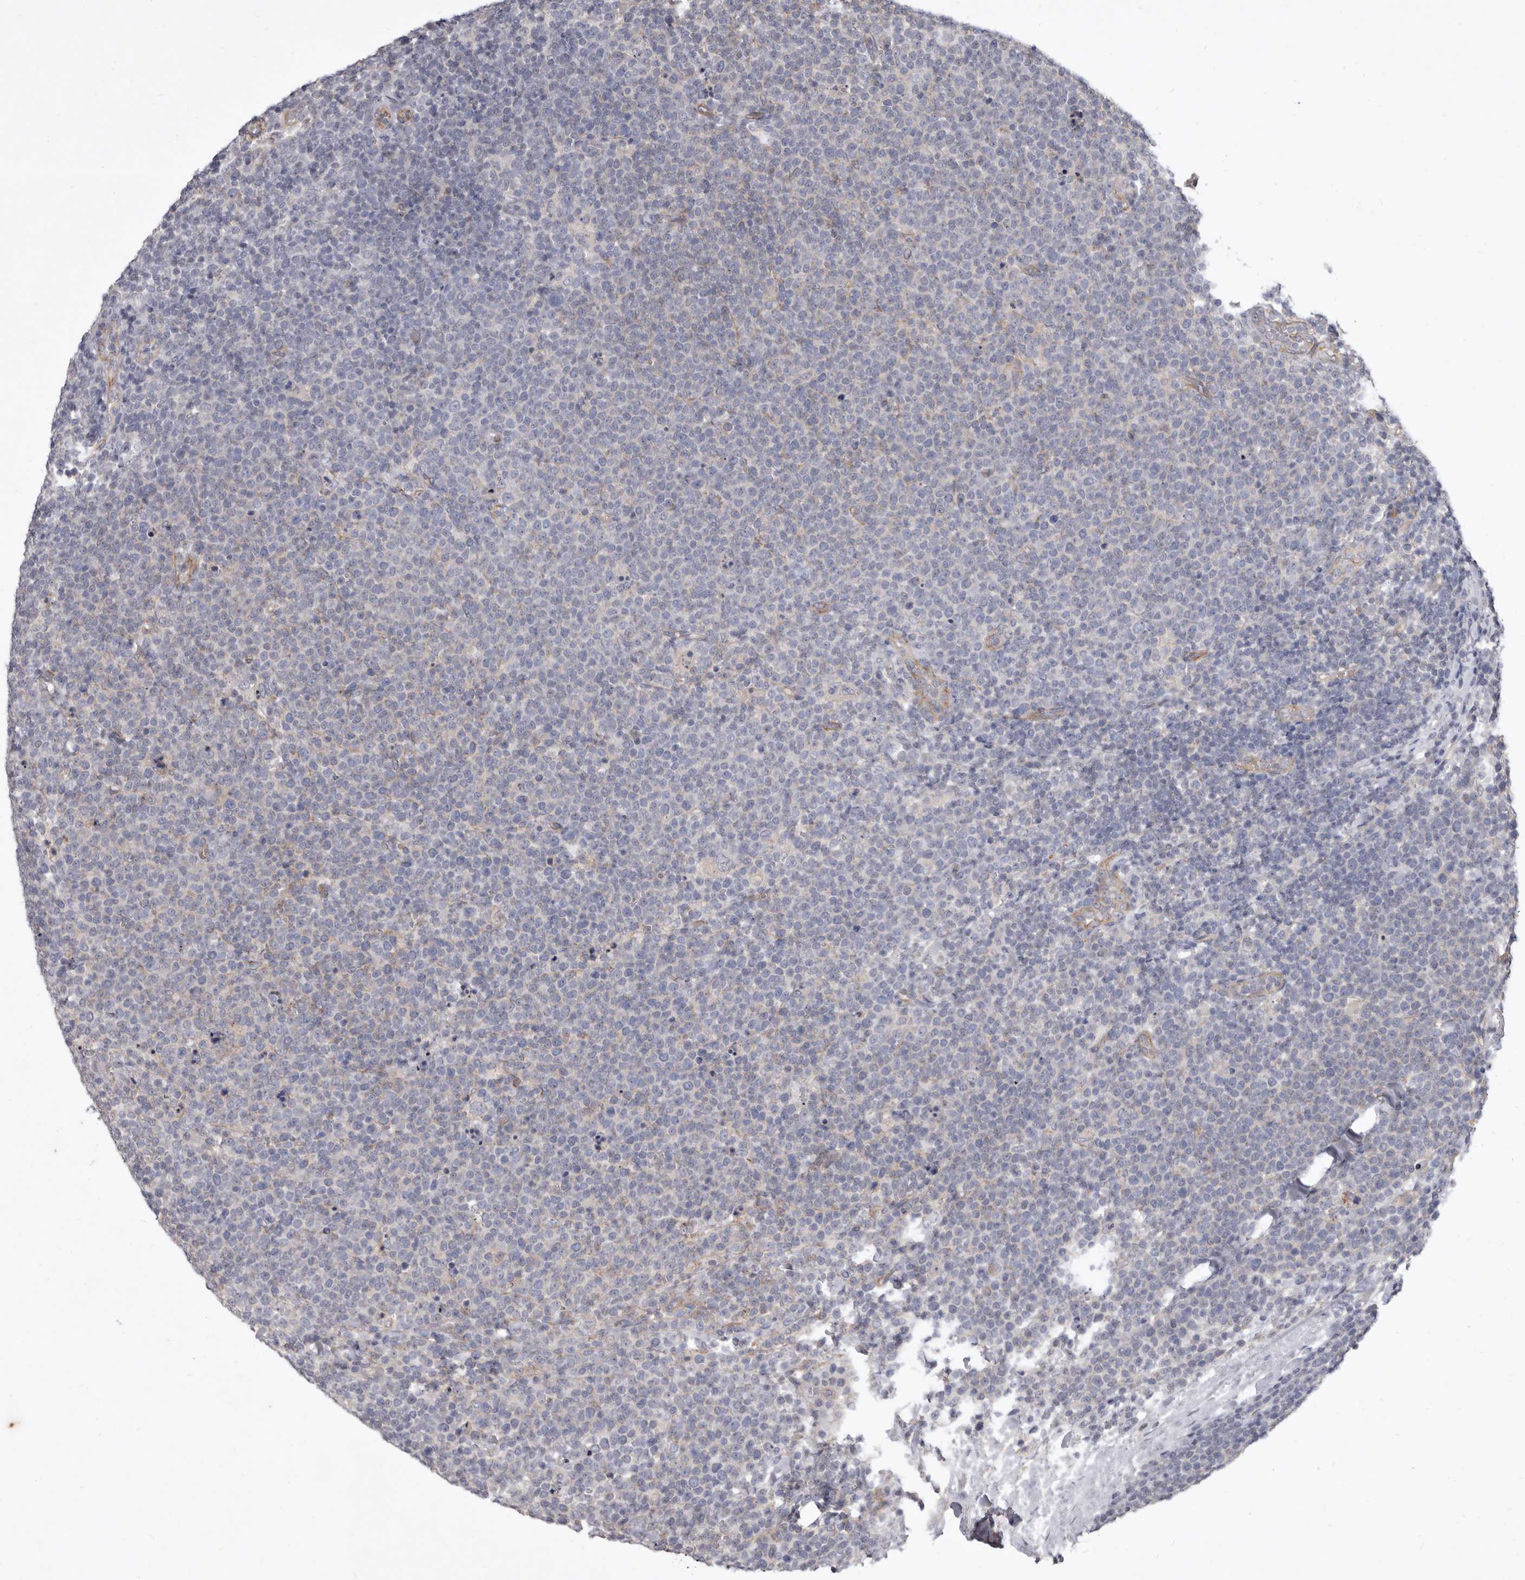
{"staining": {"intensity": "negative", "quantity": "none", "location": "none"}, "tissue": "lymphoma", "cell_type": "Tumor cells", "image_type": "cancer", "snomed": [{"axis": "morphology", "description": "Malignant lymphoma, non-Hodgkin's type, High grade"}, {"axis": "topography", "description": "Lymph node"}], "caption": "This histopathology image is of lymphoma stained with IHC to label a protein in brown with the nuclei are counter-stained blue. There is no staining in tumor cells.", "gene": "P2RX6", "patient": {"sex": "male", "age": 61}}